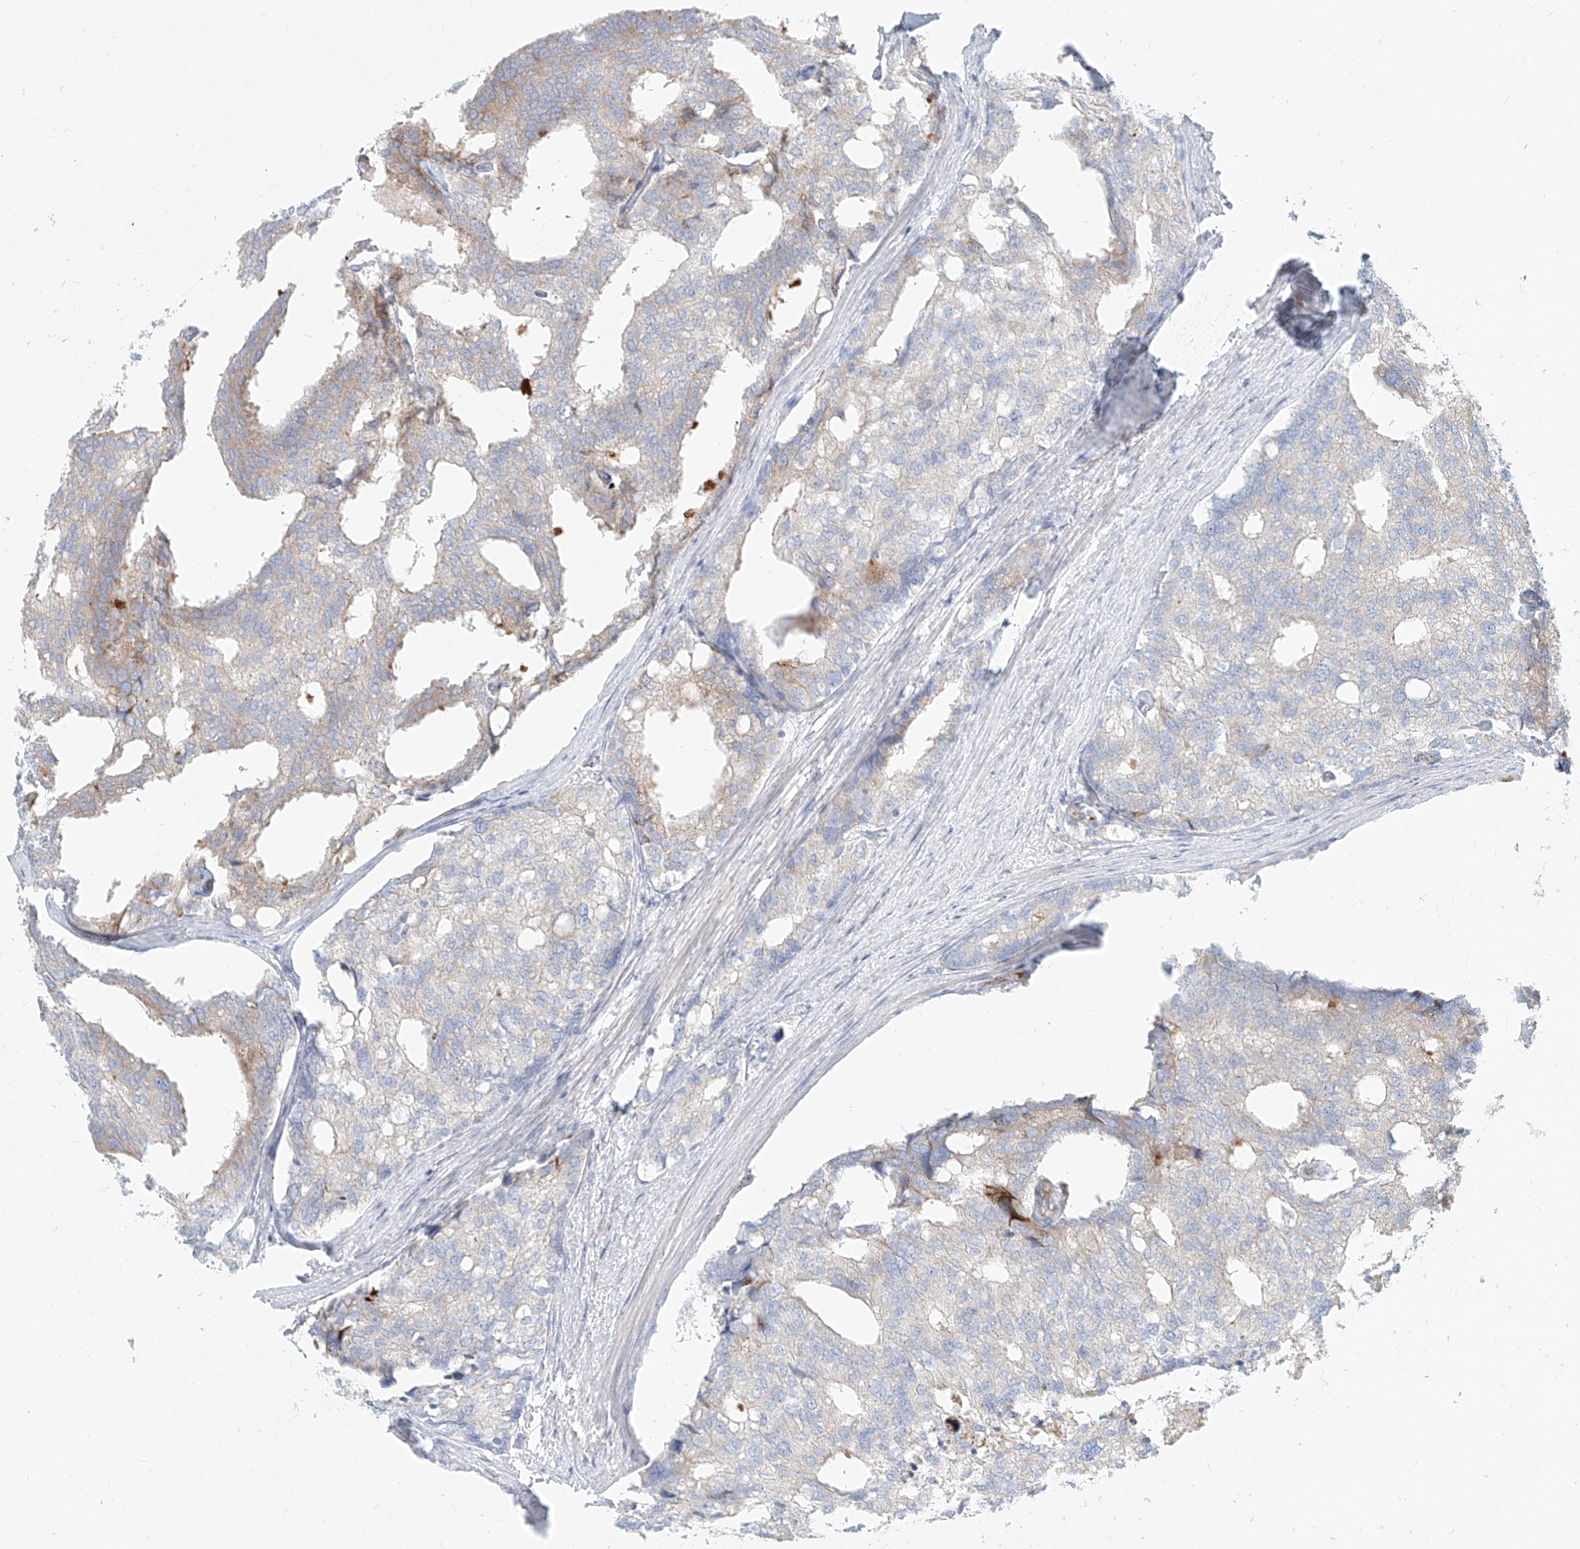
{"staining": {"intensity": "weak", "quantity": "25%-75%", "location": "cytoplasmic/membranous"}, "tissue": "prostate cancer", "cell_type": "Tumor cells", "image_type": "cancer", "snomed": [{"axis": "morphology", "description": "Adenocarcinoma, High grade"}, {"axis": "topography", "description": "Prostate"}], "caption": "DAB immunohistochemical staining of human prostate adenocarcinoma (high-grade) reveals weak cytoplasmic/membranous protein staining in about 25%-75% of tumor cells.", "gene": "MTX2", "patient": {"sex": "male", "age": 50}}